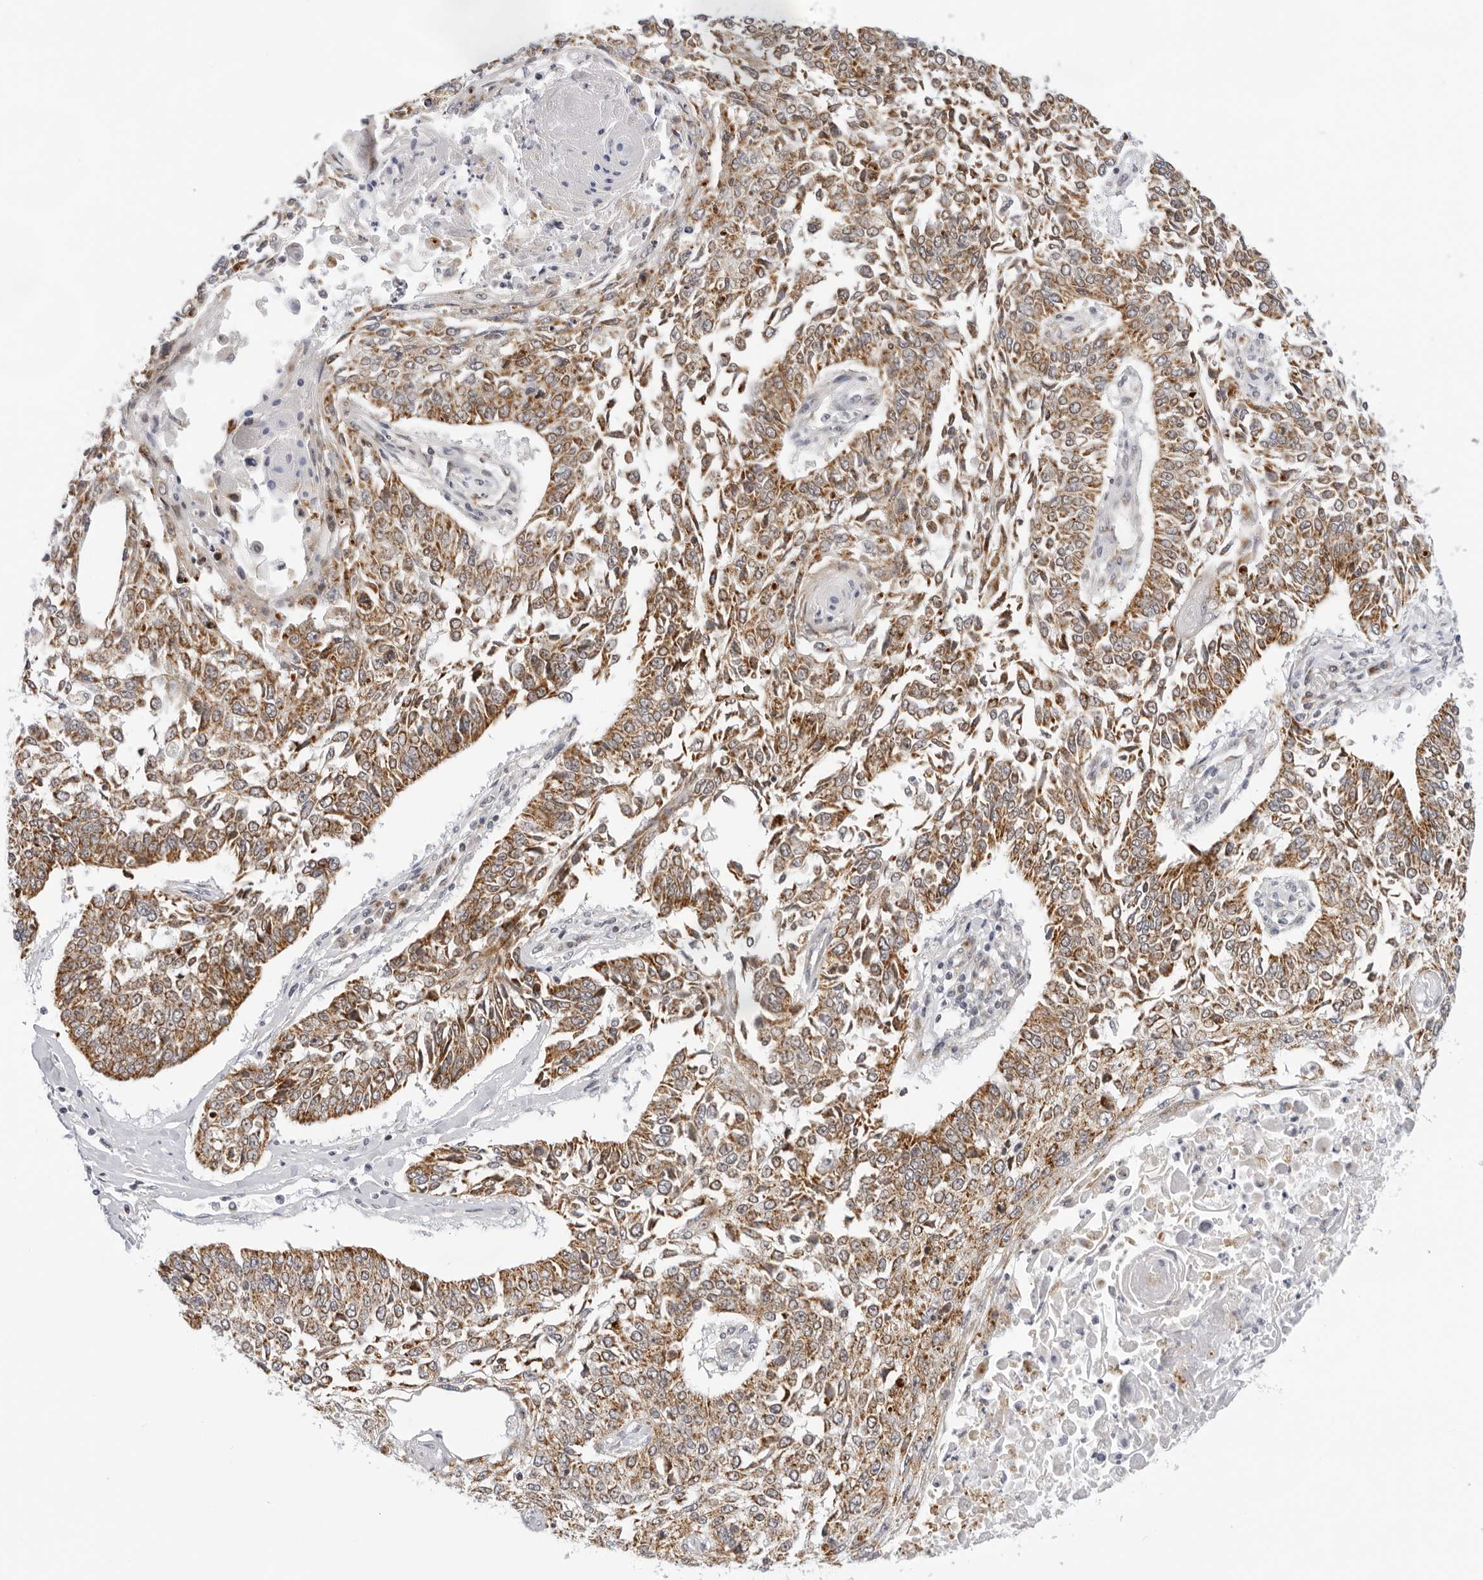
{"staining": {"intensity": "moderate", "quantity": ">75%", "location": "cytoplasmic/membranous"}, "tissue": "lung cancer", "cell_type": "Tumor cells", "image_type": "cancer", "snomed": [{"axis": "morphology", "description": "Normal tissue, NOS"}, {"axis": "morphology", "description": "Squamous cell carcinoma, NOS"}, {"axis": "topography", "description": "Cartilage tissue"}, {"axis": "topography", "description": "Bronchus"}, {"axis": "topography", "description": "Lung"}, {"axis": "topography", "description": "Peripheral nerve tissue"}], "caption": "An immunohistochemistry (IHC) image of tumor tissue is shown. Protein staining in brown labels moderate cytoplasmic/membranous positivity in squamous cell carcinoma (lung) within tumor cells. (Brightfield microscopy of DAB IHC at high magnification).", "gene": "CIART", "patient": {"sex": "female", "age": 49}}